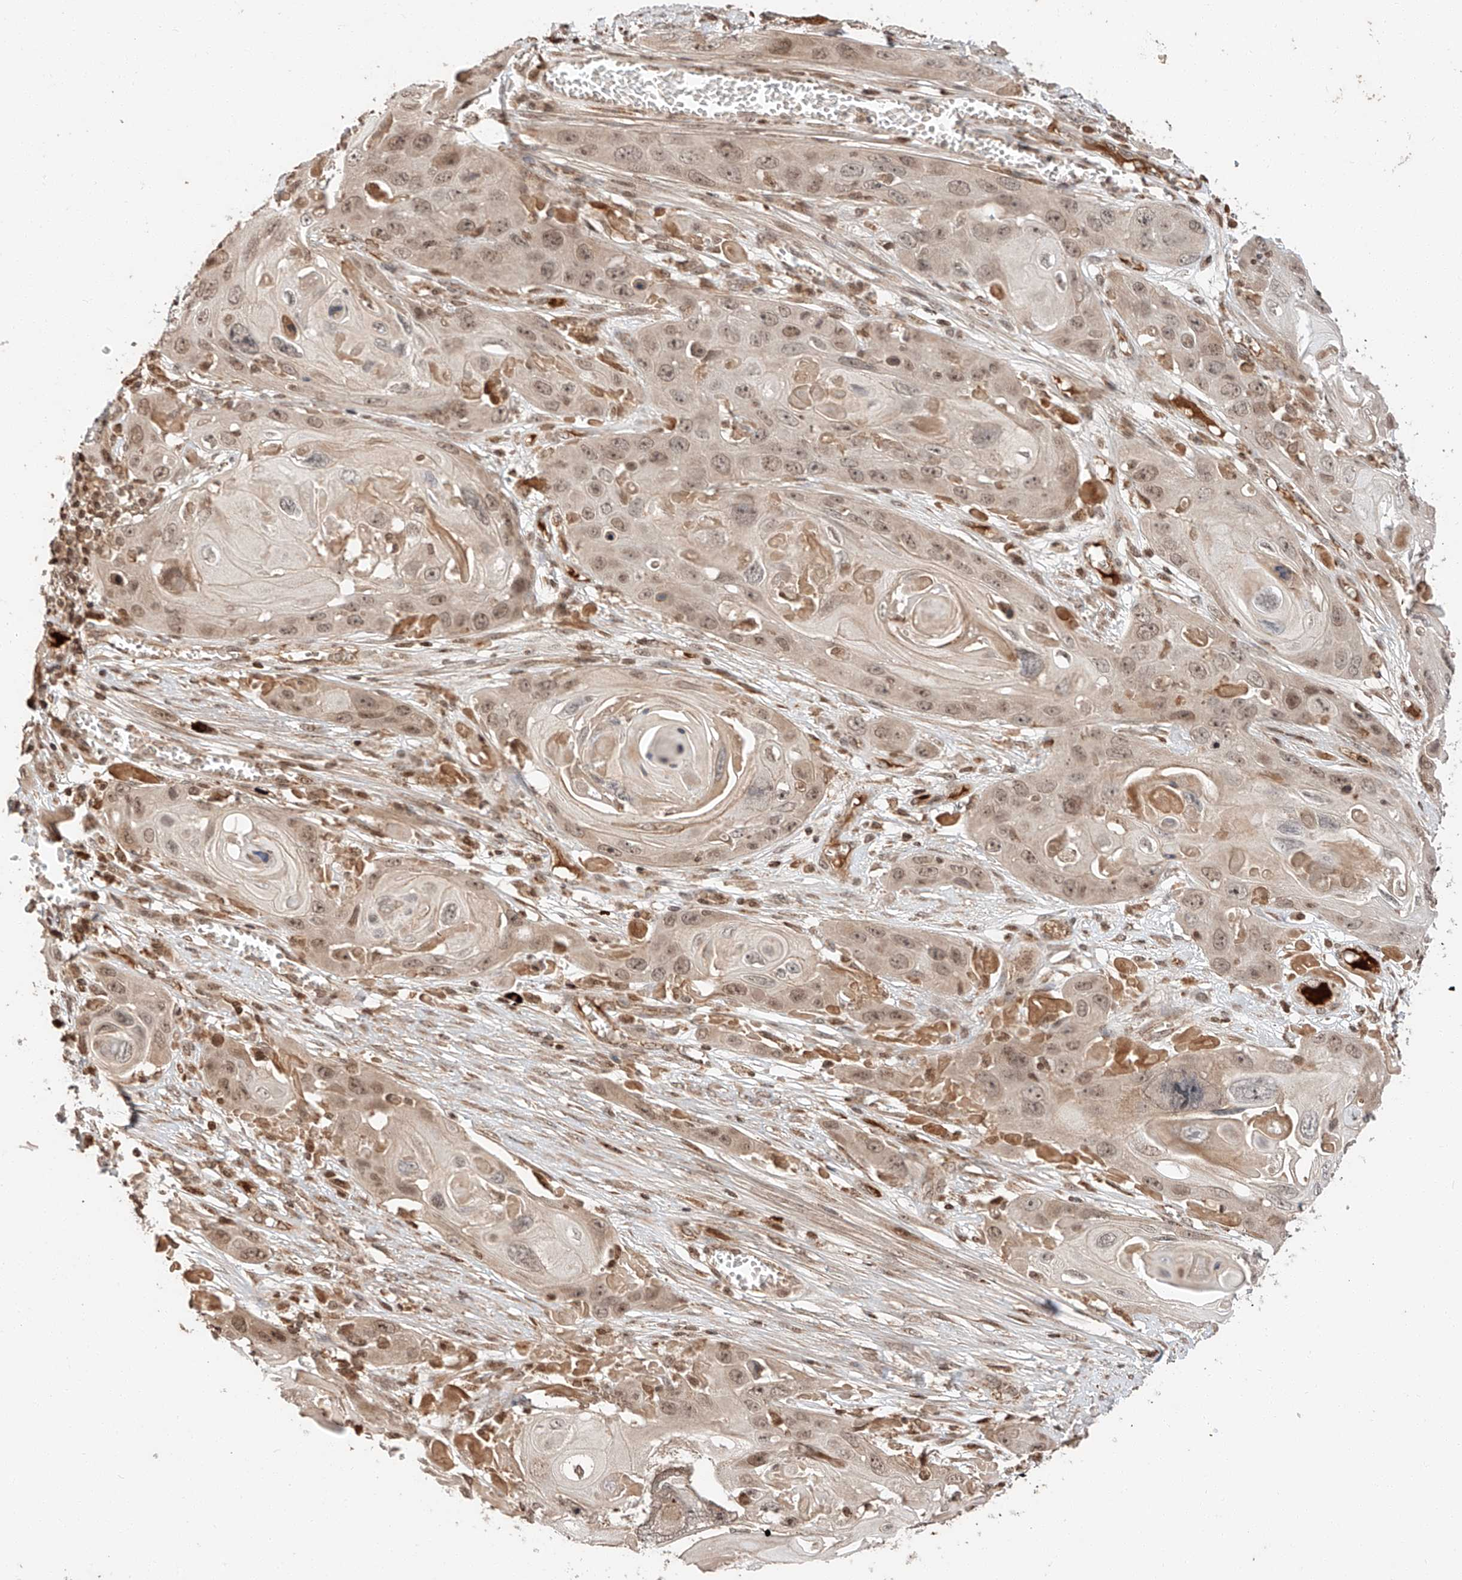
{"staining": {"intensity": "moderate", "quantity": ">75%", "location": "nuclear"}, "tissue": "skin cancer", "cell_type": "Tumor cells", "image_type": "cancer", "snomed": [{"axis": "morphology", "description": "Squamous cell carcinoma, NOS"}, {"axis": "topography", "description": "Skin"}], "caption": "Skin squamous cell carcinoma was stained to show a protein in brown. There is medium levels of moderate nuclear positivity in approximately >75% of tumor cells. (DAB (3,3'-diaminobenzidine) IHC, brown staining for protein, blue staining for nuclei).", "gene": "ARHGAP33", "patient": {"sex": "male", "age": 55}}